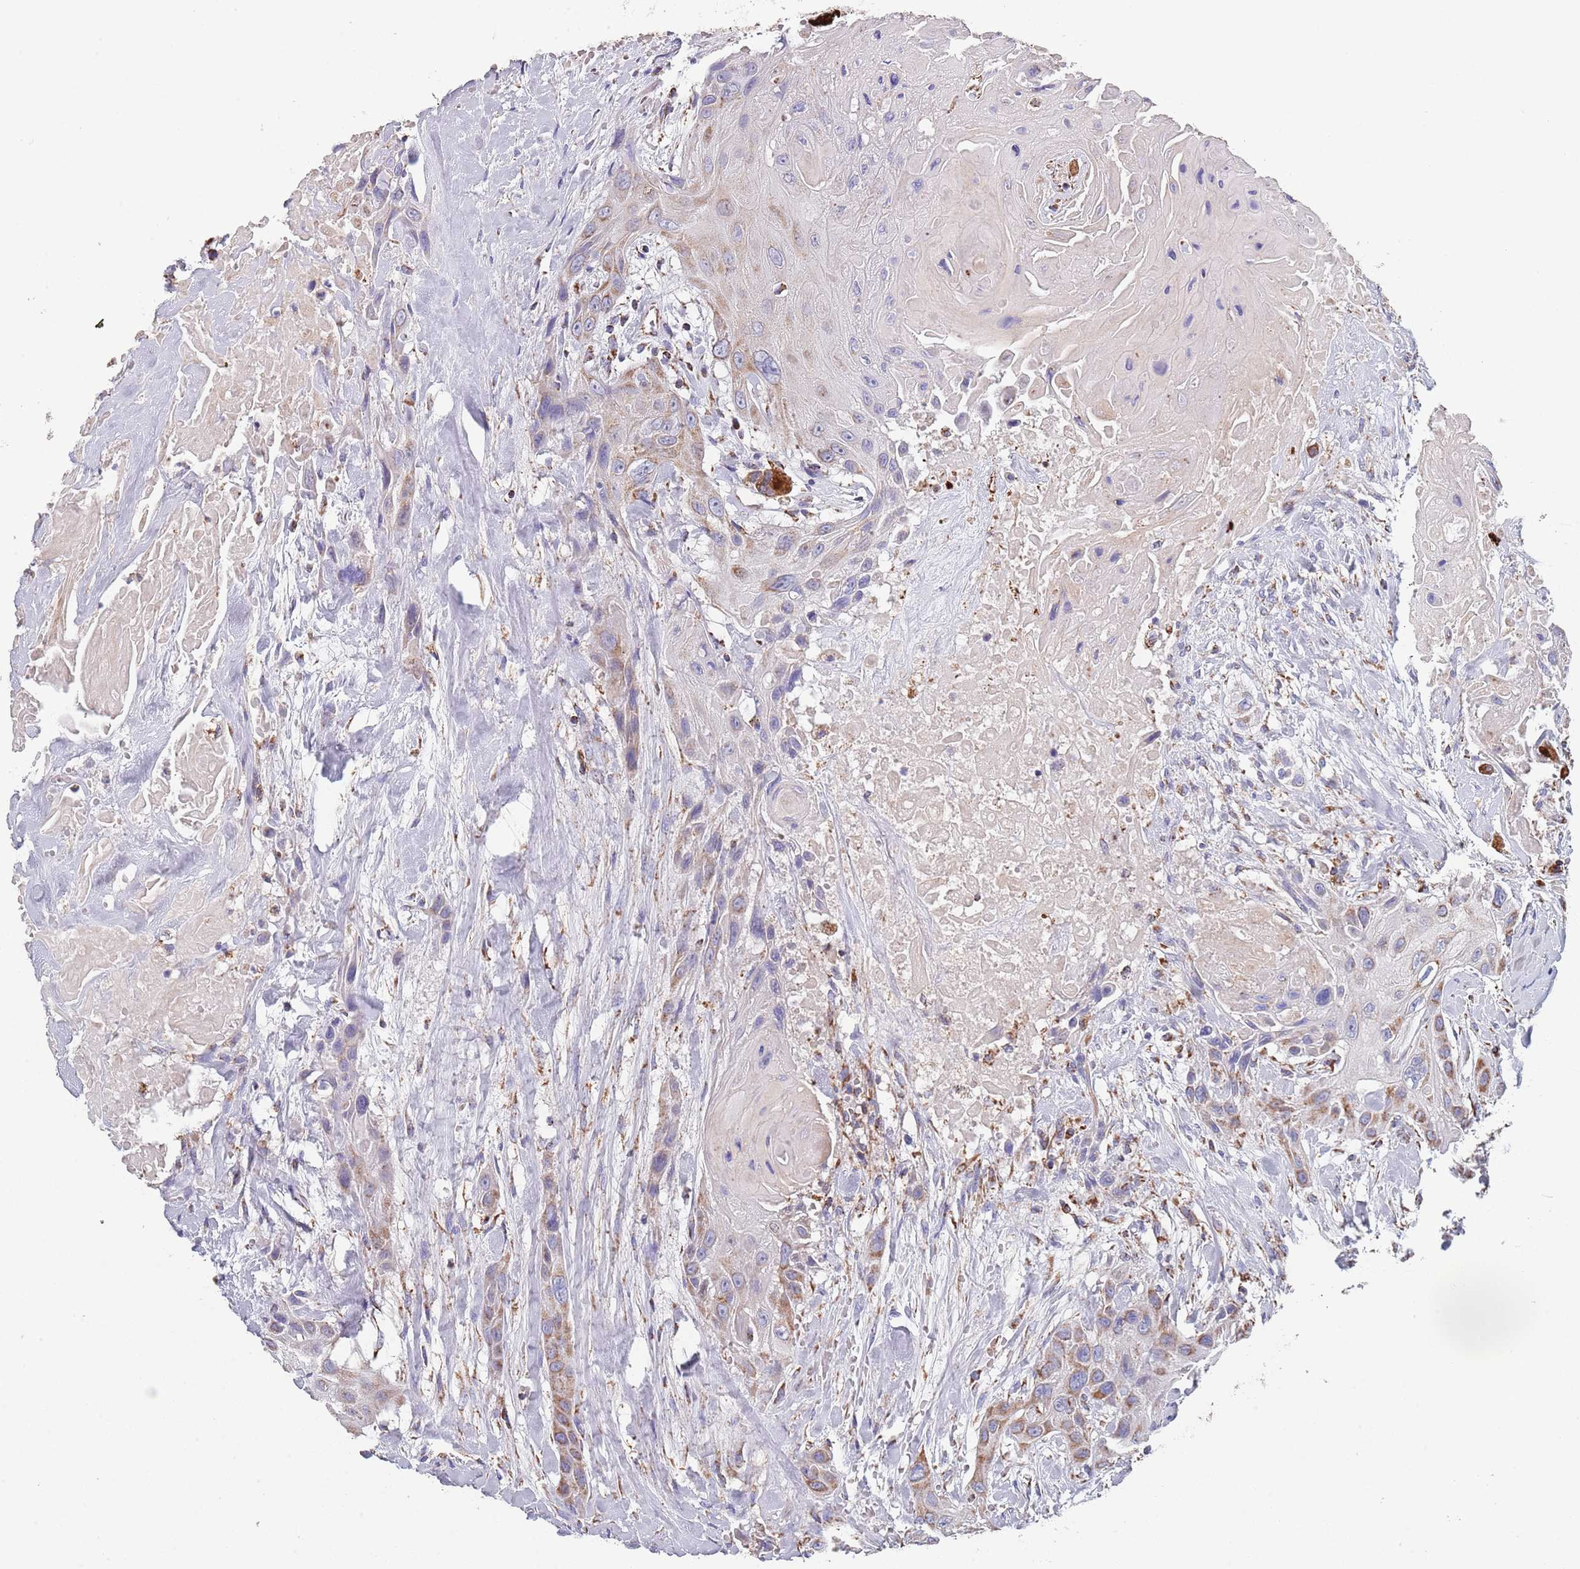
{"staining": {"intensity": "moderate", "quantity": ">75%", "location": "cytoplasmic/membranous"}, "tissue": "head and neck cancer", "cell_type": "Tumor cells", "image_type": "cancer", "snomed": [{"axis": "morphology", "description": "Squamous cell carcinoma, NOS"}, {"axis": "topography", "description": "Head-Neck"}], "caption": "Immunohistochemistry (IHC) histopathology image of human squamous cell carcinoma (head and neck) stained for a protein (brown), which demonstrates medium levels of moderate cytoplasmic/membranous expression in approximately >75% of tumor cells.", "gene": "PGP", "patient": {"sex": "male", "age": 81}}